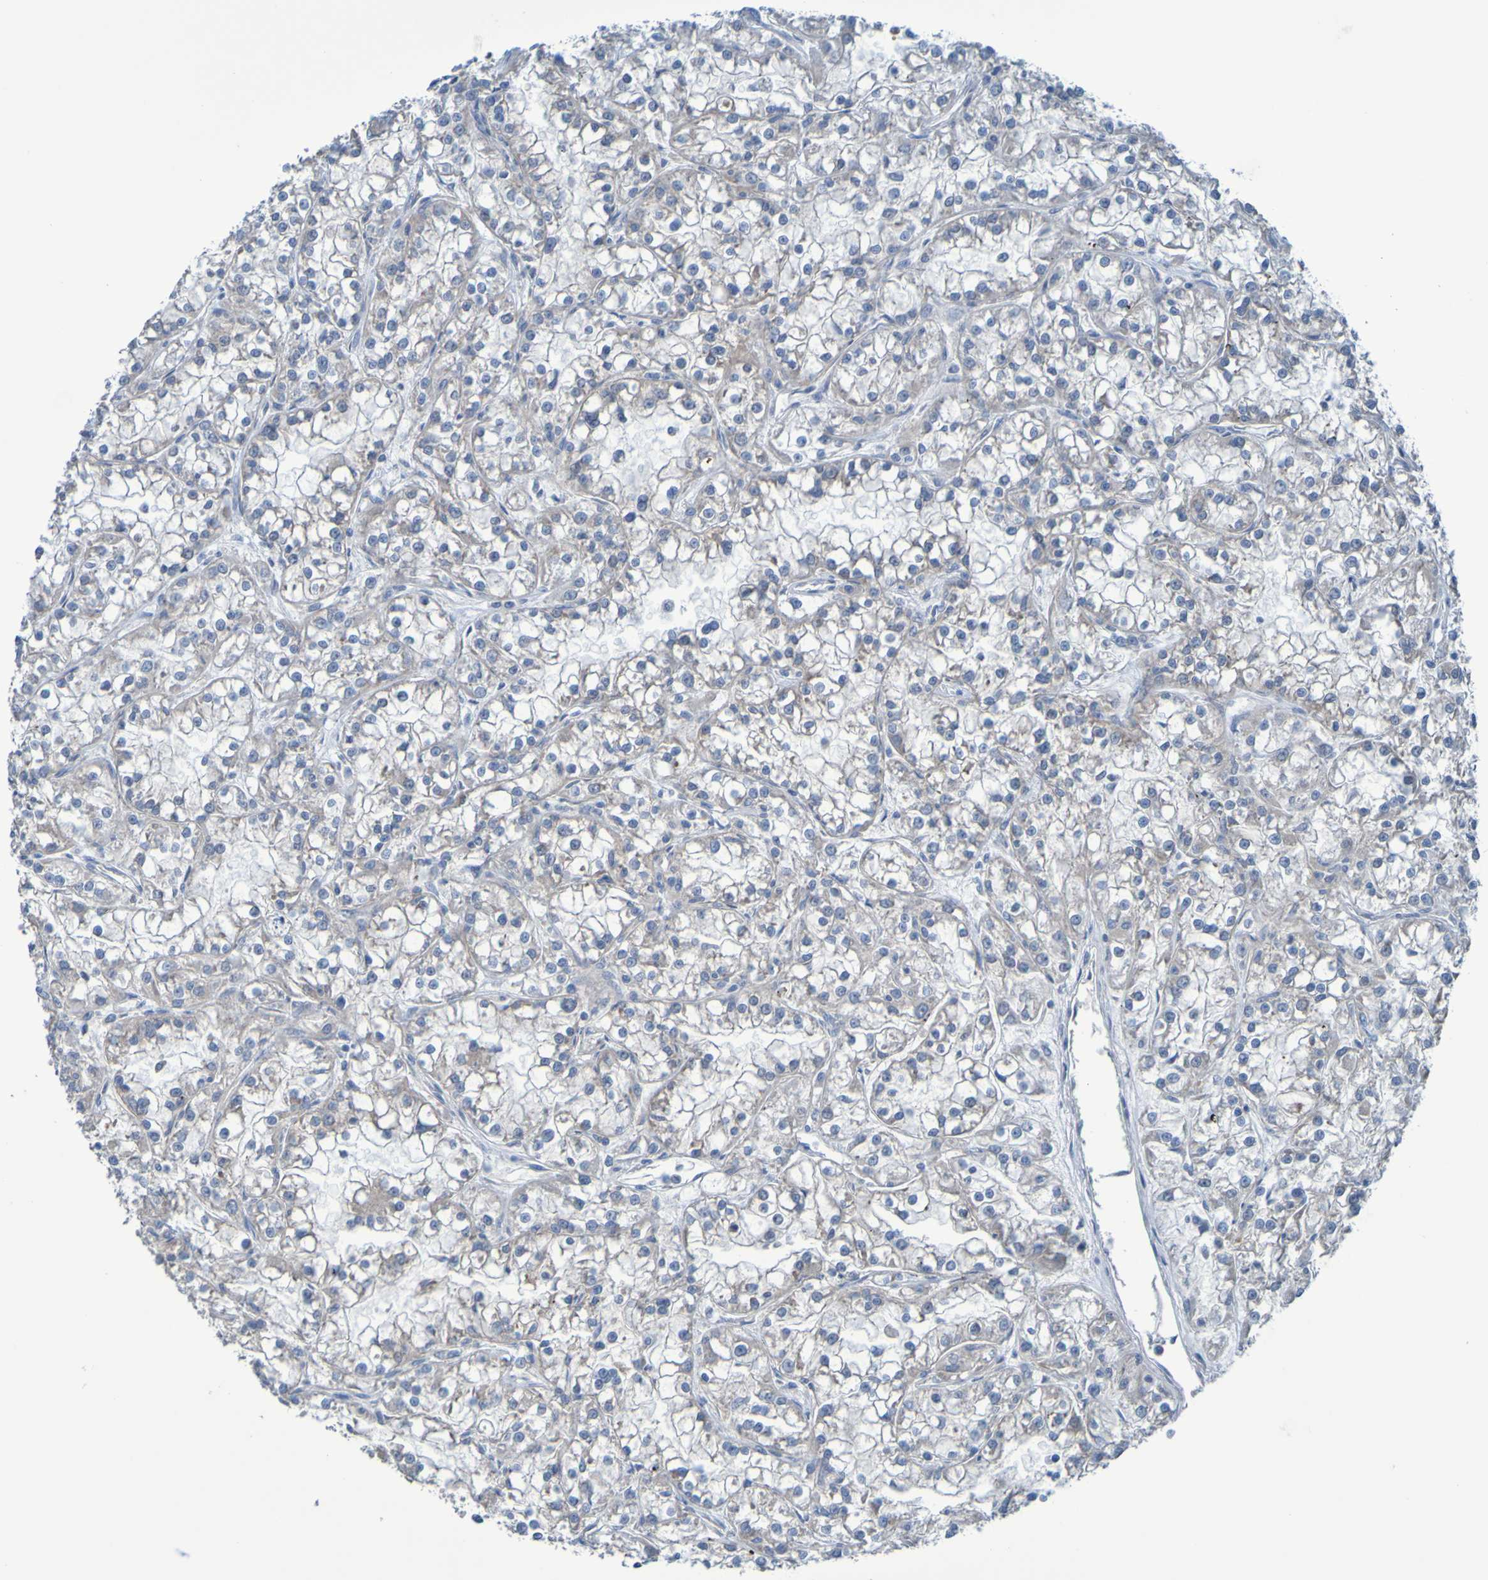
{"staining": {"intensity": "negative", "quantity": "none", "location": "none"}, "tissue": "renal cancer", "cell_type": "Tumor cells", "image_type": "cancer", "snomed": [{"axis": "morphology", "description": "Adenocarcinoma, NOS"}, {"axis": "topography", "description": "Kidney"}], "caption": "IHC of human renal cancer (adenocarcinoma) exhibits no staining in tumor cells. The staining was performed using DAB (3,3'-diaminobenzidine) to visualize the protein expression in brown, while the nuclei were stained in blue with hematoxylin (Magnification: 20x).", "gene": "NPRL3", "patient": {"sex": "female", "age": 52}}